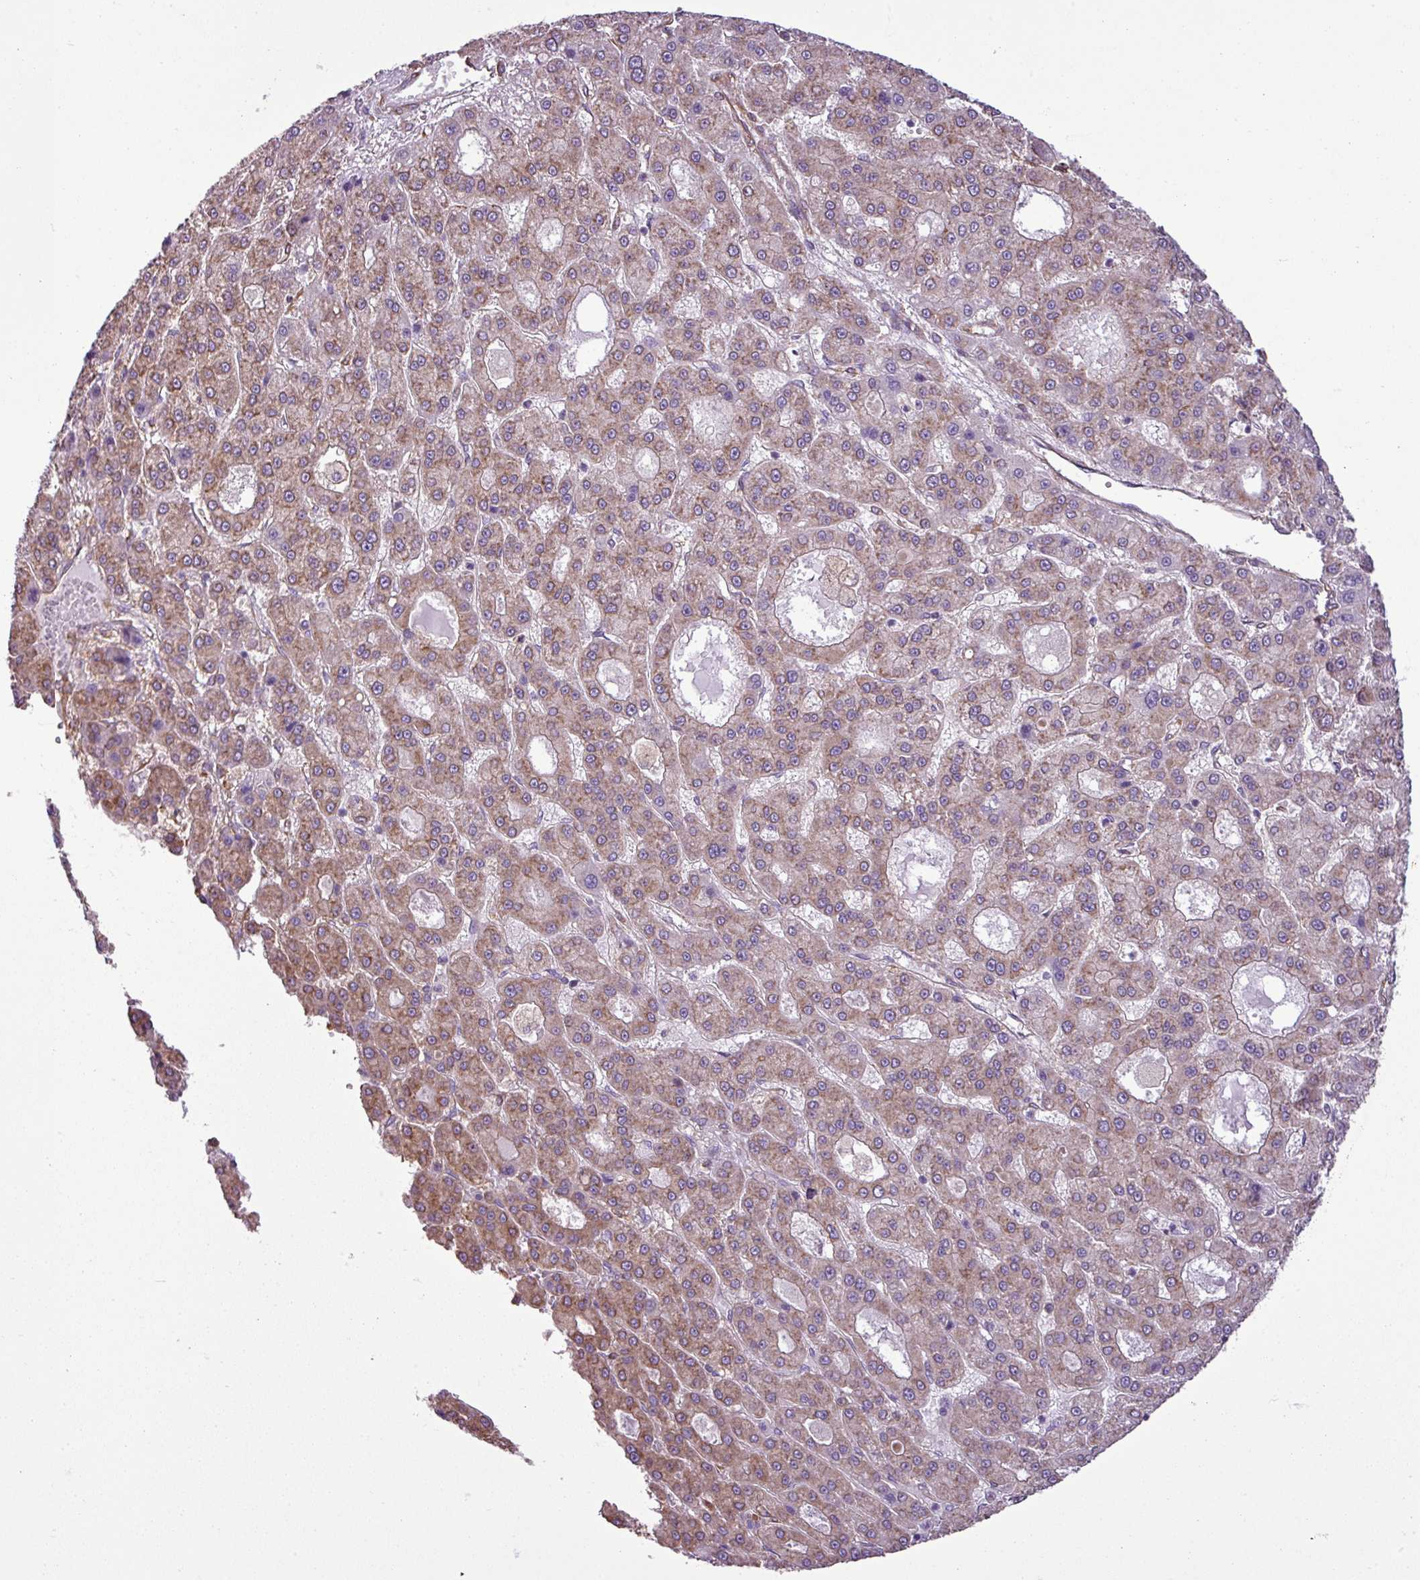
{"staining": {"intensity": "weak", "quantity": ">75%", "location": "cytoplasmic/membranous"}, "tissue": "liver cancer", "cell_type": "Tumor cells", "image_type": "cancer", "snomed": [{"axis": "morphology", "description": "Carcinoma, Hepatocellular, NOS"}, {"axis": "topography", "description": "Liver"}], "caption": "Immunohistochemical staining of human liver cancer shows low levels of weak cytoplasmic/membranous protein positivity in about >75% of tumor cells.", "gene": "PACSIN2", "patient": {"sex": "male", "age": 70}}